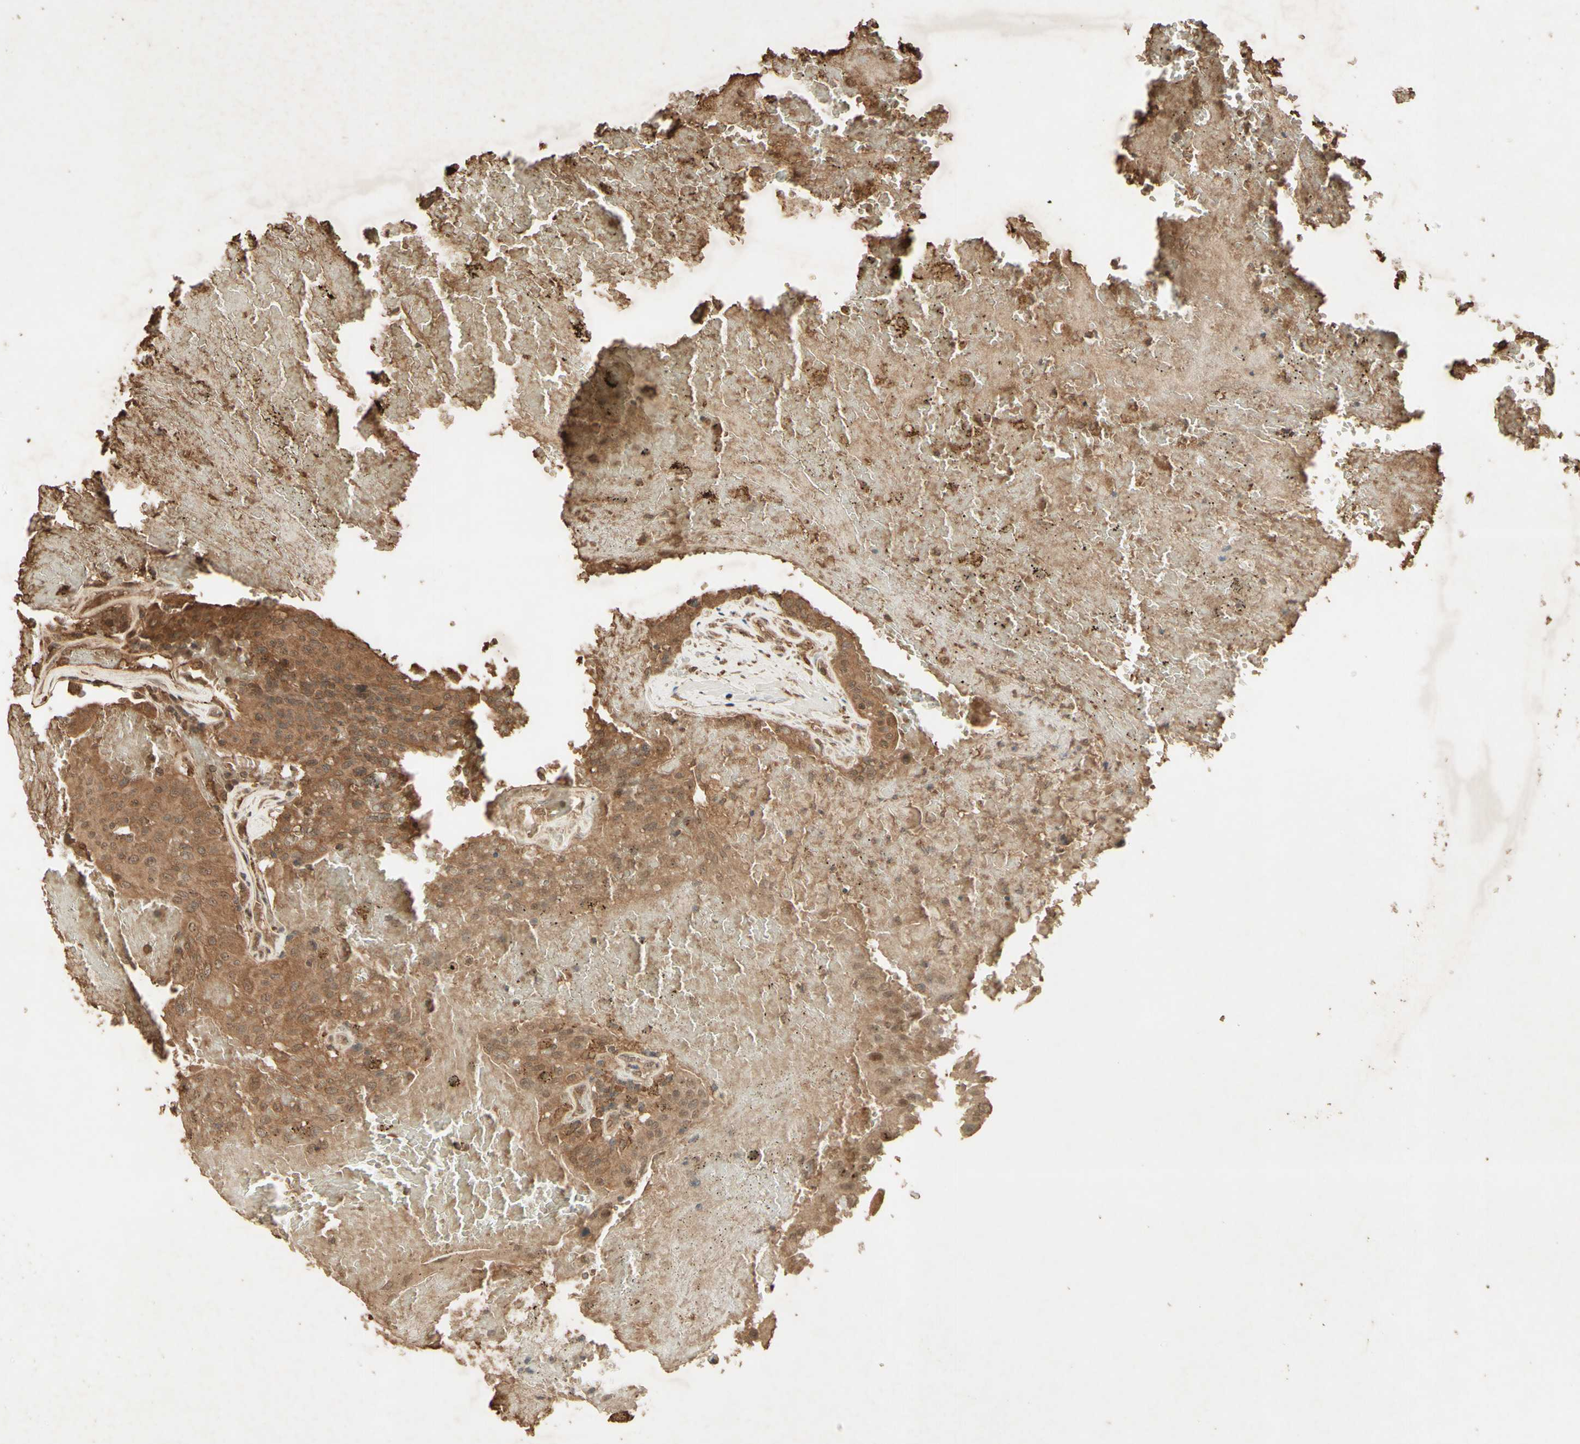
{"staining": {"intensity": "moderate", "quantity": ">75%", "location": "cytoplasmic/membranous"}, "tissue": "urothelial cancer", "cell_type": "Tumor cells", "image_type": "cancer", "snomed": [{"axis": "morphology", "description": "Urothelial carcinoma, High grade"}, {"axis": "topography", "description": "Urinary bladder"}], "caption": "The photomicrograph displays a brown stain indicating the presence of a protein in the cytoplasmic/membranous of tumor cells in high-grade urothelial carcinoma.", "gene": "SMAD9", "patient": {"sex": "male", "age": 66}}